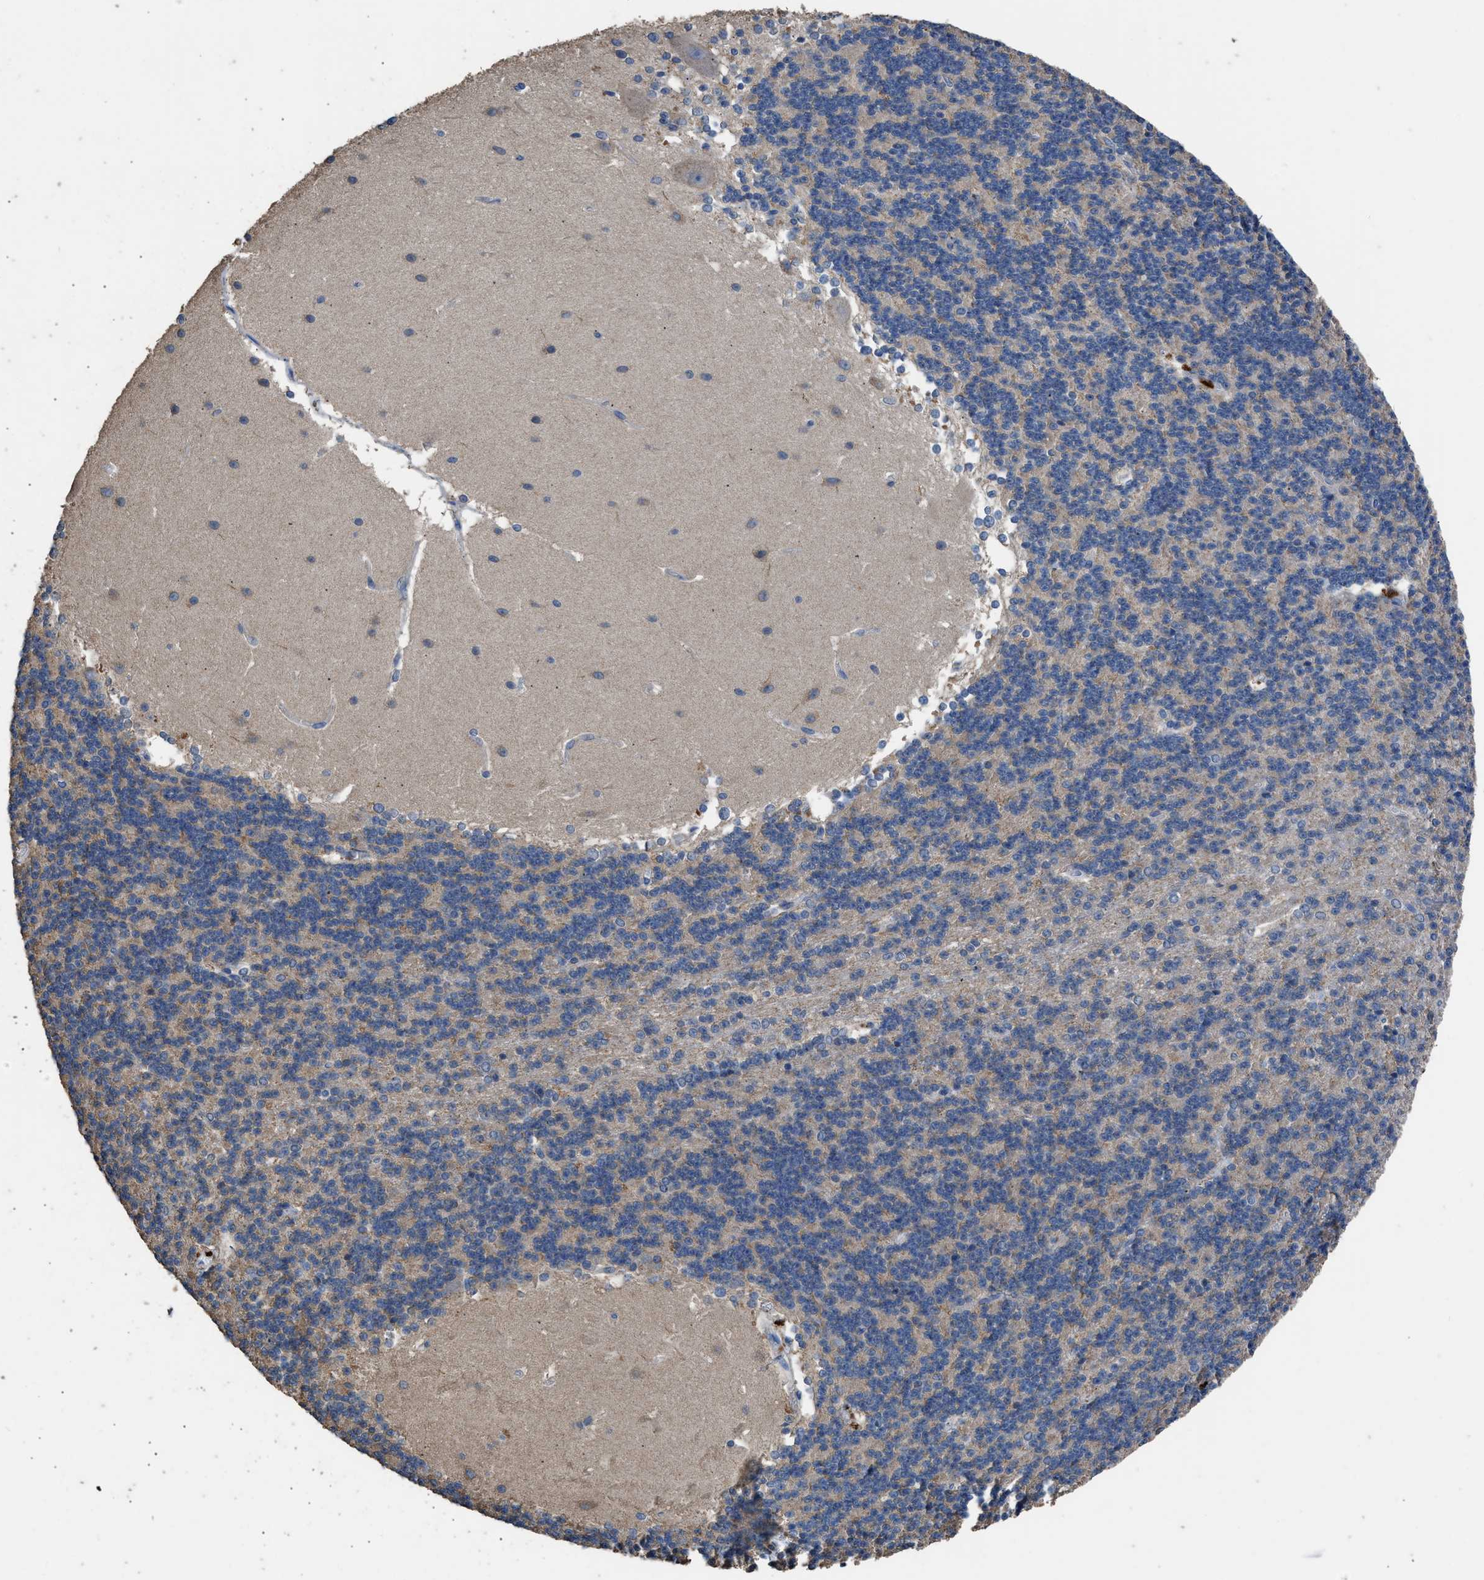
{"staining": {"intensity": "weak", "quantity": "25%-75%", "location": "cytoplasmic/membranous"}, "tissue": "cerebellum", "cell_type": "Cells in granular layer", "image_type": "normal", "snomed": [{"axis": "morphology", "description": "Normal tissue, NOS"}, {"axis": "topography", "description": "Cerebellum"}], "caption": "IHC photomicrograph of unremarkable human cerebellum stained for a protein (brown), which shows low levels of weak cytoplasmic/membranous staining in about 25%-75% of cells in granular layer.", "gene": "ITSN1", "patient": {"sex": "female", "age": 19}}